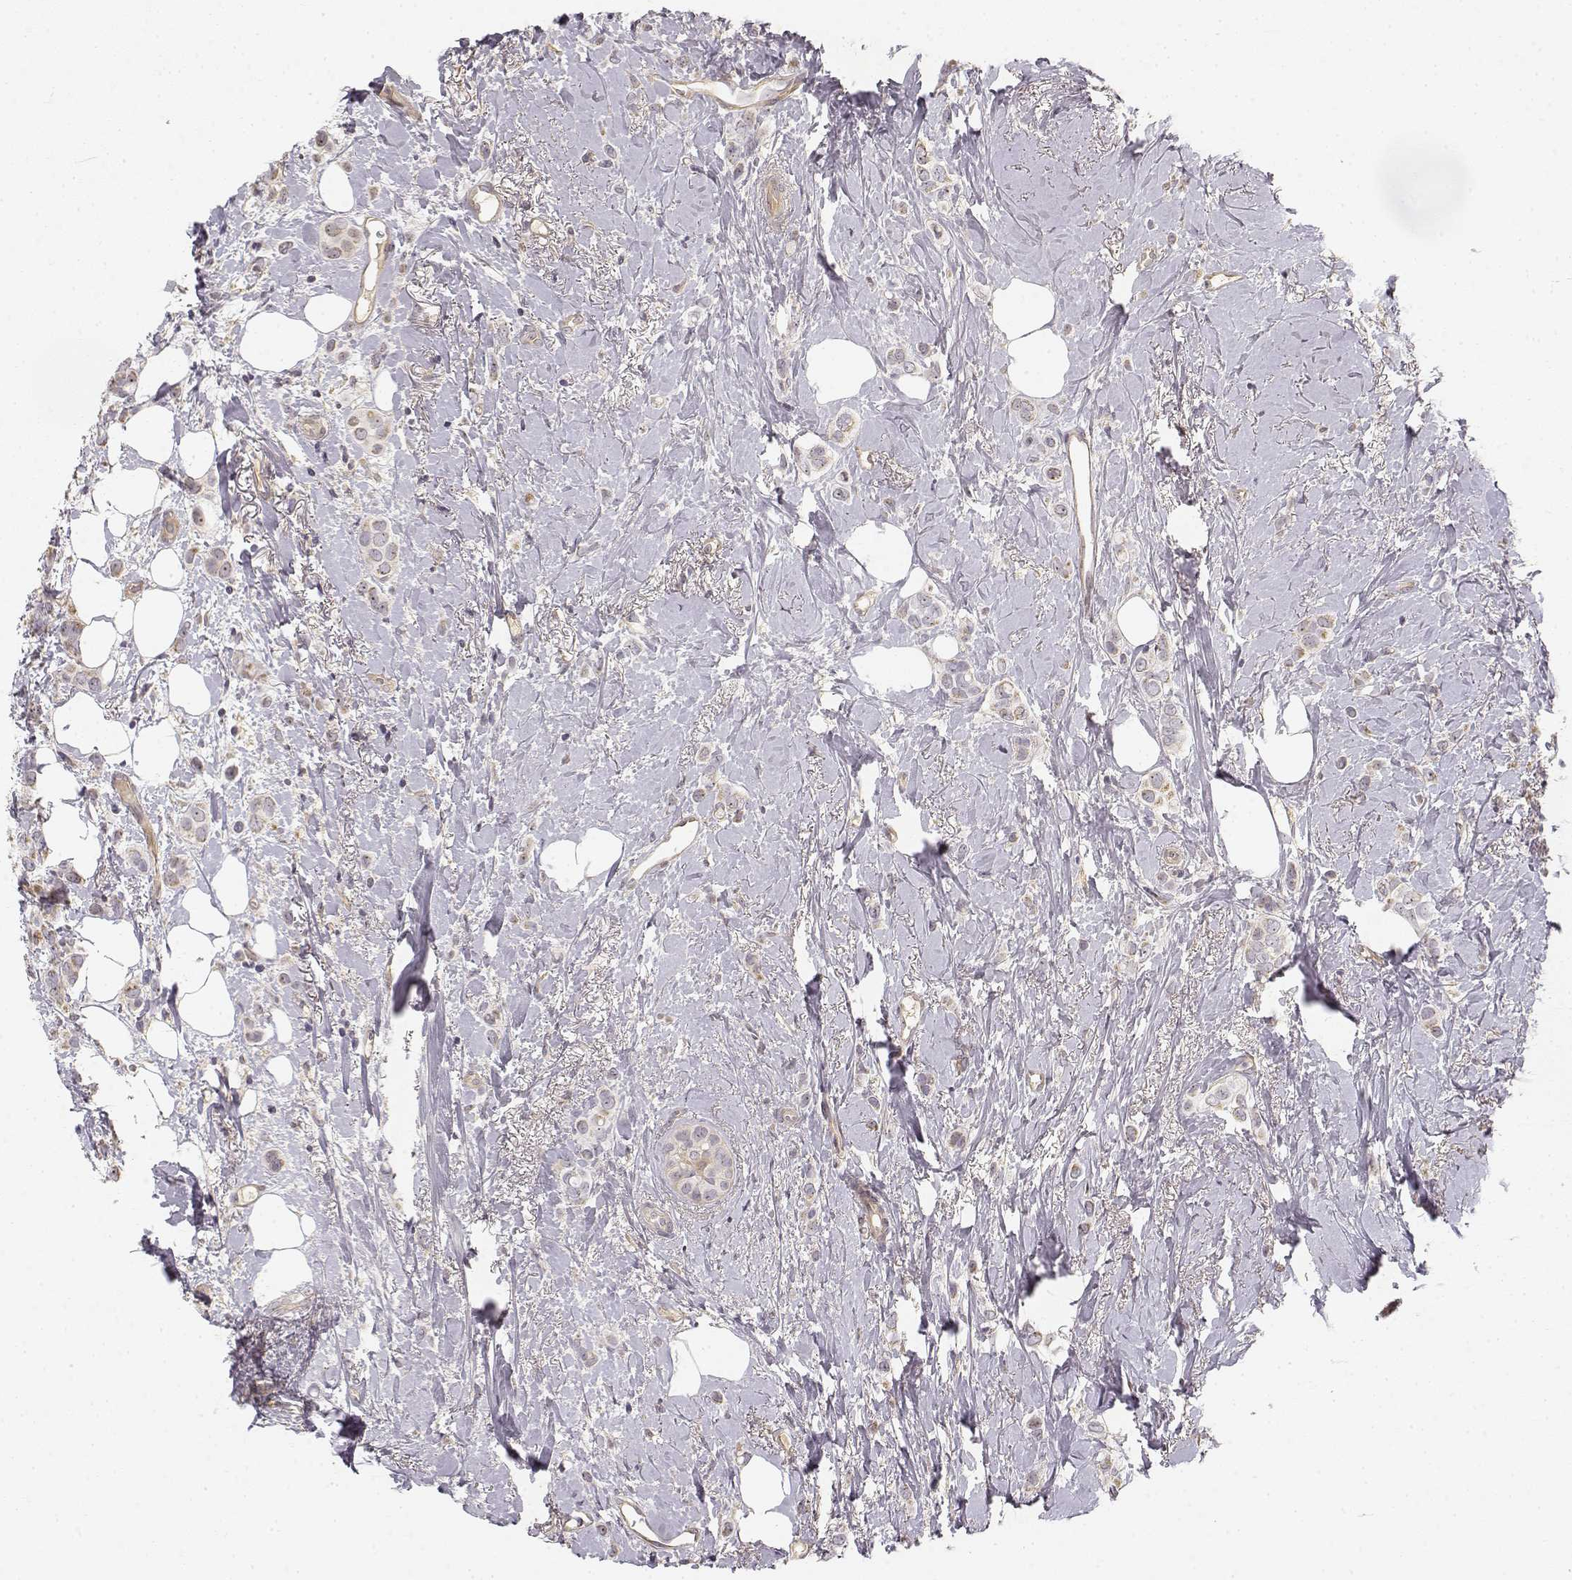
{"staining": {"intensity": "weak", "quantity": "<25%", "location": "cytoplasmic/membranous"}, "tissue": "breast cancer", "cell_type": "Tumor cells", "image_type": "cancer", "snomed": [{"axis": "morphology", "description": "Lobular carcinoma"}, {"axis": "topography", "description": "Breast"}], "caption": "Lobular carcinoma (breast) was stained to show a protein in brown. There is no significant expression in tumor cells.", "gene": "MED12L", "patient": {"sex": "female", "age": 66}}